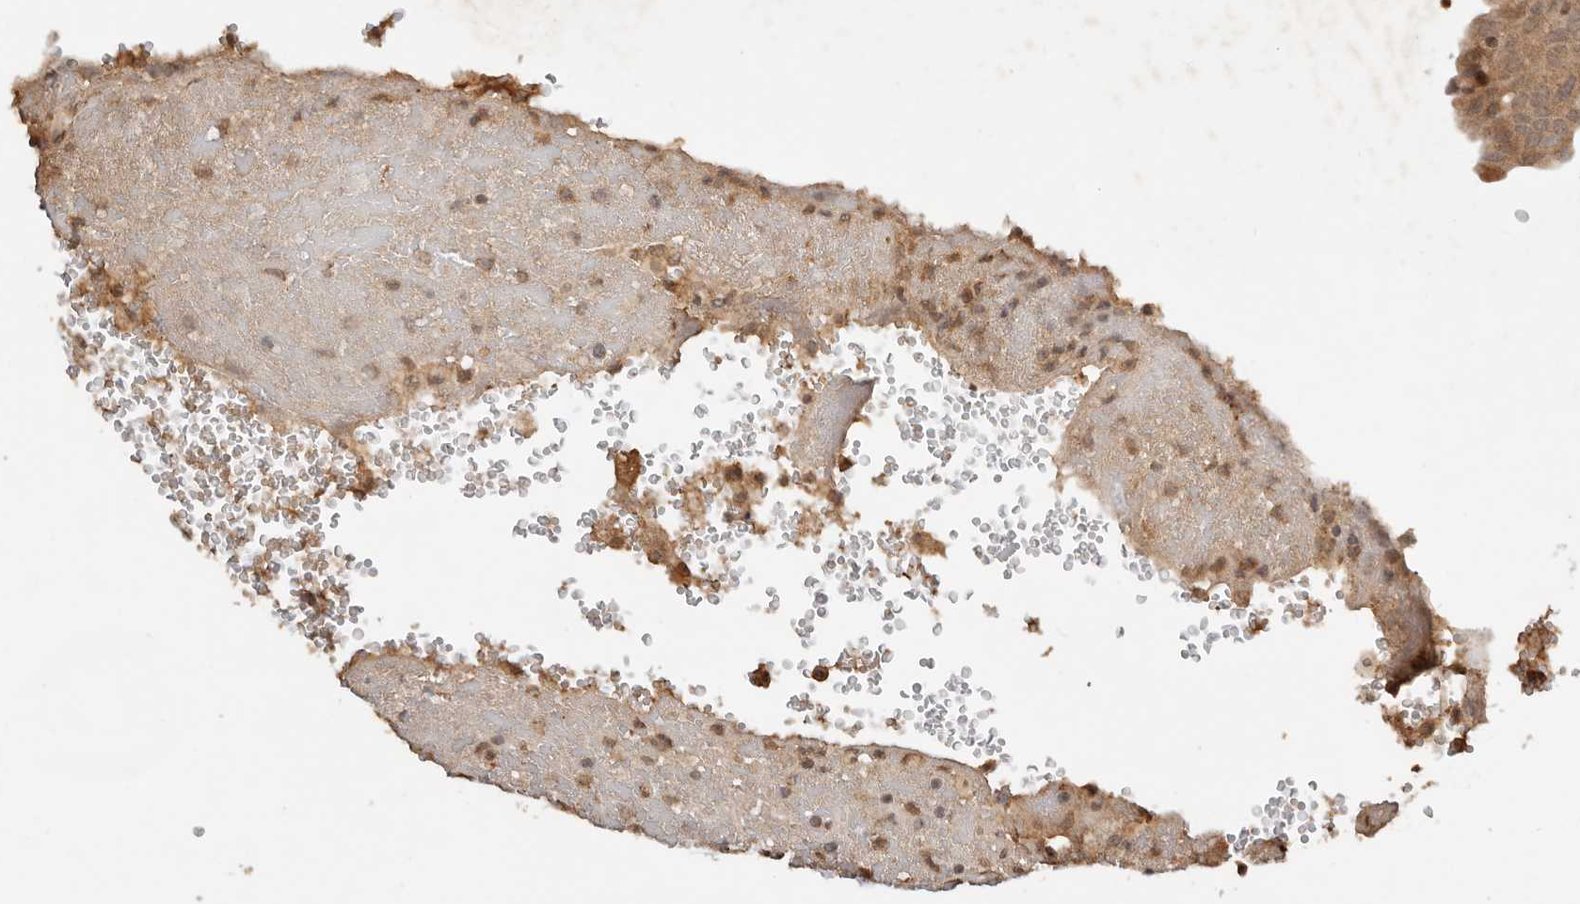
{"staining": {"intensity": "moderate", "quantity": "<25%", "location": "cytoplasmic/membranous,nuclear"}, "tissue": "thyroid cancer", "cell_type": "Tumor cells", "image_type": "cancer", "snomed": [{"axis": "morphology", "description": "Papillary adenocarcinoma, NOS"}, {"axis": "topography", "description": "Thyroid gland"}], "caption": "IHC (DAB) staining of thyroid cancer exhibits moderate cytoplasmic/membranous and nuclear protein expression in approximately <25% of tumor cells. The staining is performed using DAB brown chromogen to label protein expression. The nuclei are counter-stained blue using hematoxylin.", "gene": "SEC14L1", "patient": {"sex": "male", "age": 77}}